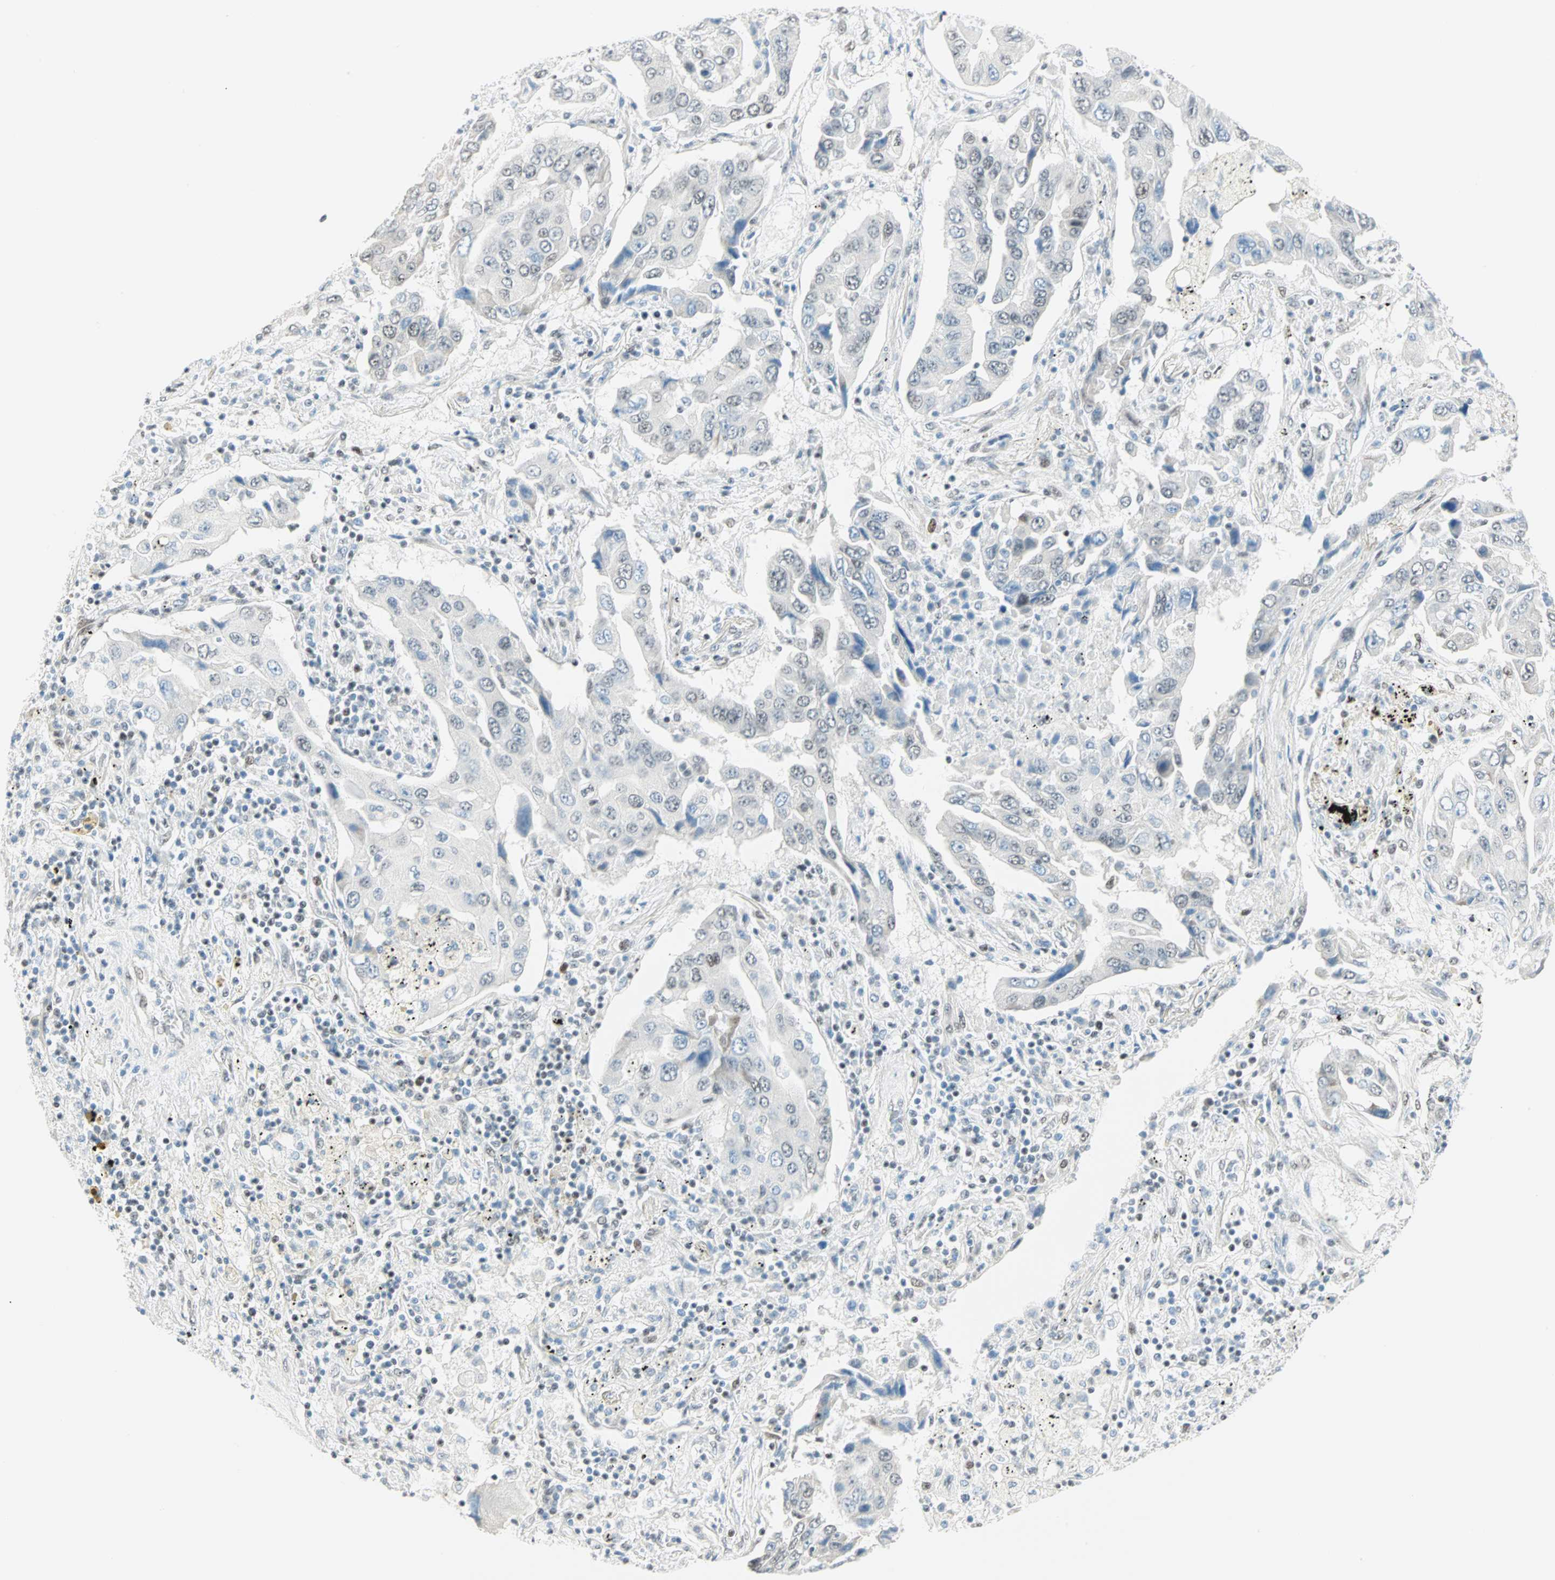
{"staining": {"intensity": "negative", "quantity": "none", "location": "none"}, "tissue": "lung cancer", "cell_type": "Tumor cells", "image_type": "cancer", "snomed": [{"axis": "morphology", "description": "Adenocarcinoma, NOS"}, {"axis": "topography", "description": "Lung"}], "caption": "IHC of lung adenocarcinoma exhibits no staining in tumor cells.", "gene": "PKNOX1", "patient": {"sex": "female", "age": 65}}